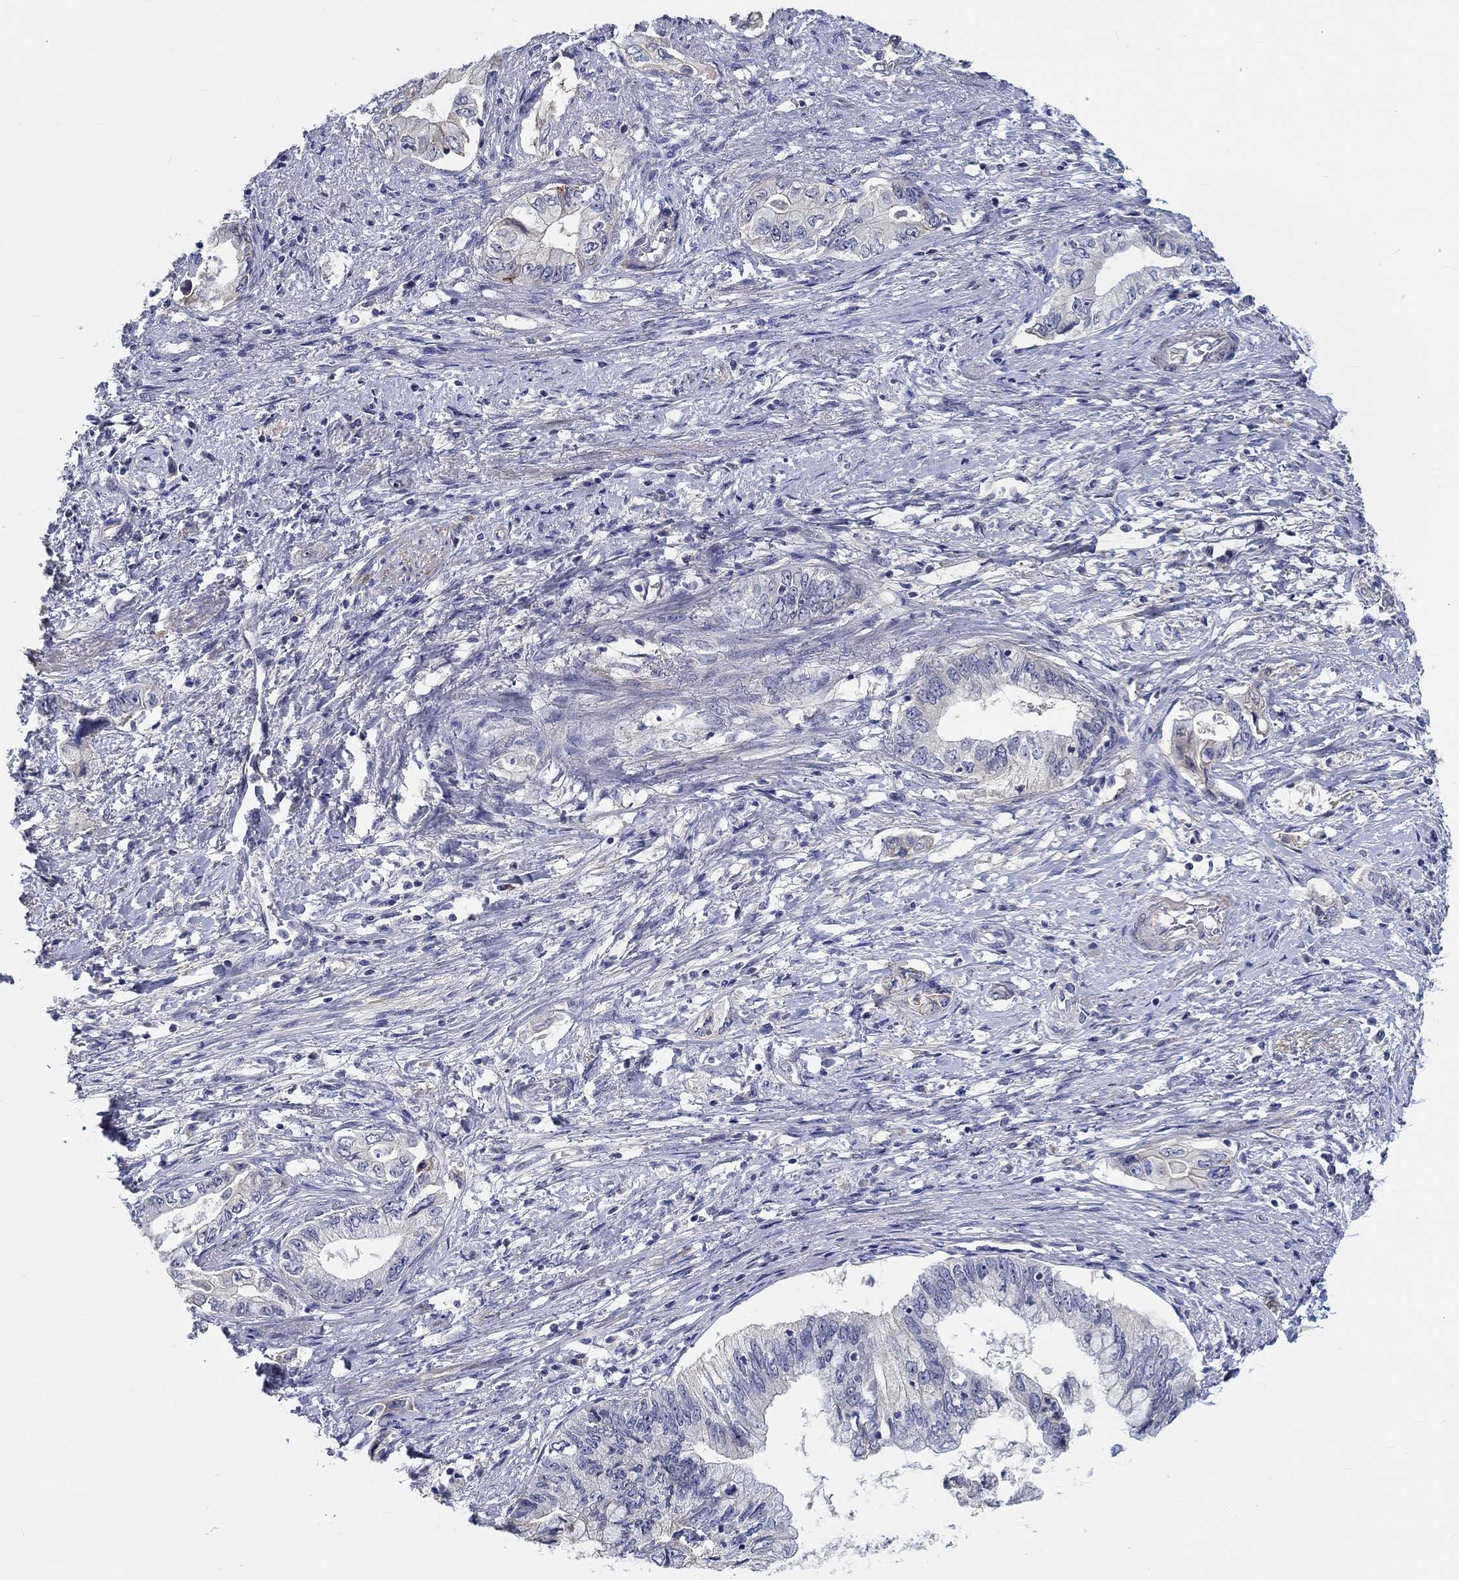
{"staining": {"intensity": "negative", "quantity": "none", "location": "none"}, "tissue": "pancreatic cancer", "cell_type": "Tumor cells", "image_type": "cancer", "snomed": [{"axis": "morphology", "description": "Adenocarcinoma, NOS"}, {"axis": "topography", "description": "Pancreas"}], "caption": "Image shows no significant protein staining in tumor cells of pancreatic cancer (adenocarcinoma).", "gene": "MYBPC1", "patient": {"sex": "female", "age": 73}}